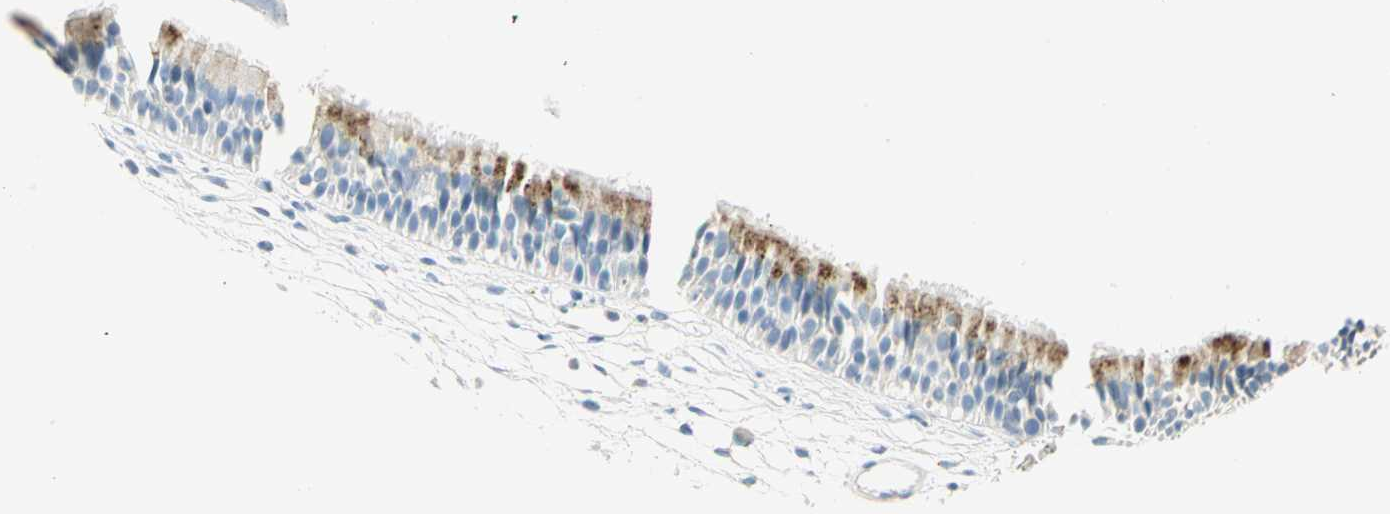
{"staining": {"intensity": "strong", "quantity": "25%-75%", "location": "cytoplasmic/membranous"}, "tissue": "nasopharynx", "cell_type": "Respiratory epithelial cells", "image_type": "normal", "snomed": [{"axis": "morphology", "description": "Normal tissue, NOS"}, {"axis": "topography", "description": "Nasopharynx"}], "caption": "Strong cytoplasmic/membranous positivity is seen in about 25%-75% of respiratory epithelial cells in unremarkable nasopharynx.", "gene": "ARSA", "patient": {"sex": "female", "age": 54}}